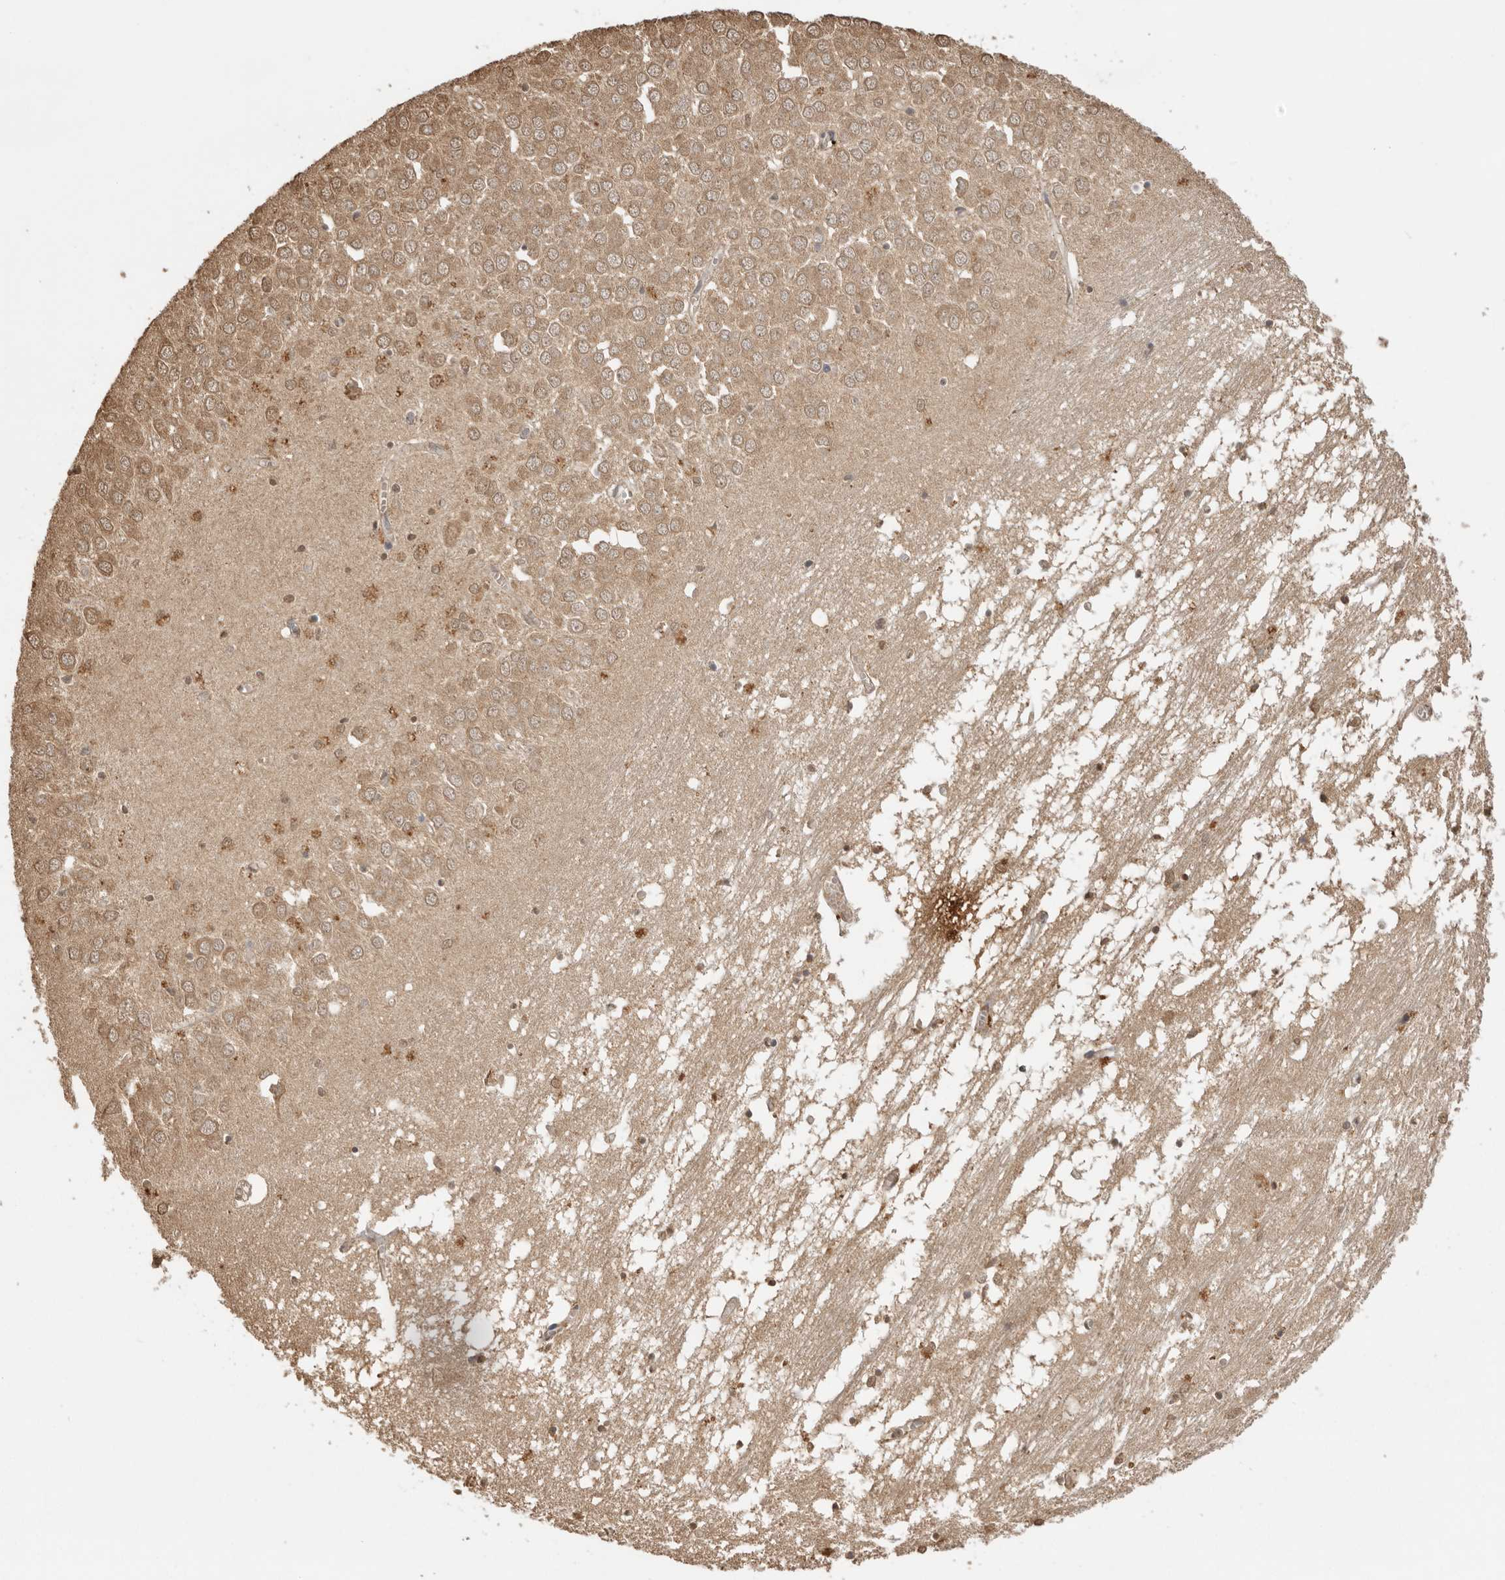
{"staining": {"intensity": "weak", "quantity": "25%-75%", "location": "cytoplasmic/membranous"}, "tissue": "hippocampus", "cell_type": "Glial cells", "image_type": "normal", "snomed": [{"axis": "morphology", "description": "Normal tissue, NOS"}, {"axis": "topography", "description": "Hippocampus"}], "caption": "About 25%-75% of glial cells in benign human hippocampus exhibit weak cytoplasmic/membranous protein staining as visualized by brown immunohistochemical staining.", "gene": "JAG2", "patient": {"sex": "male", "age": 70}}